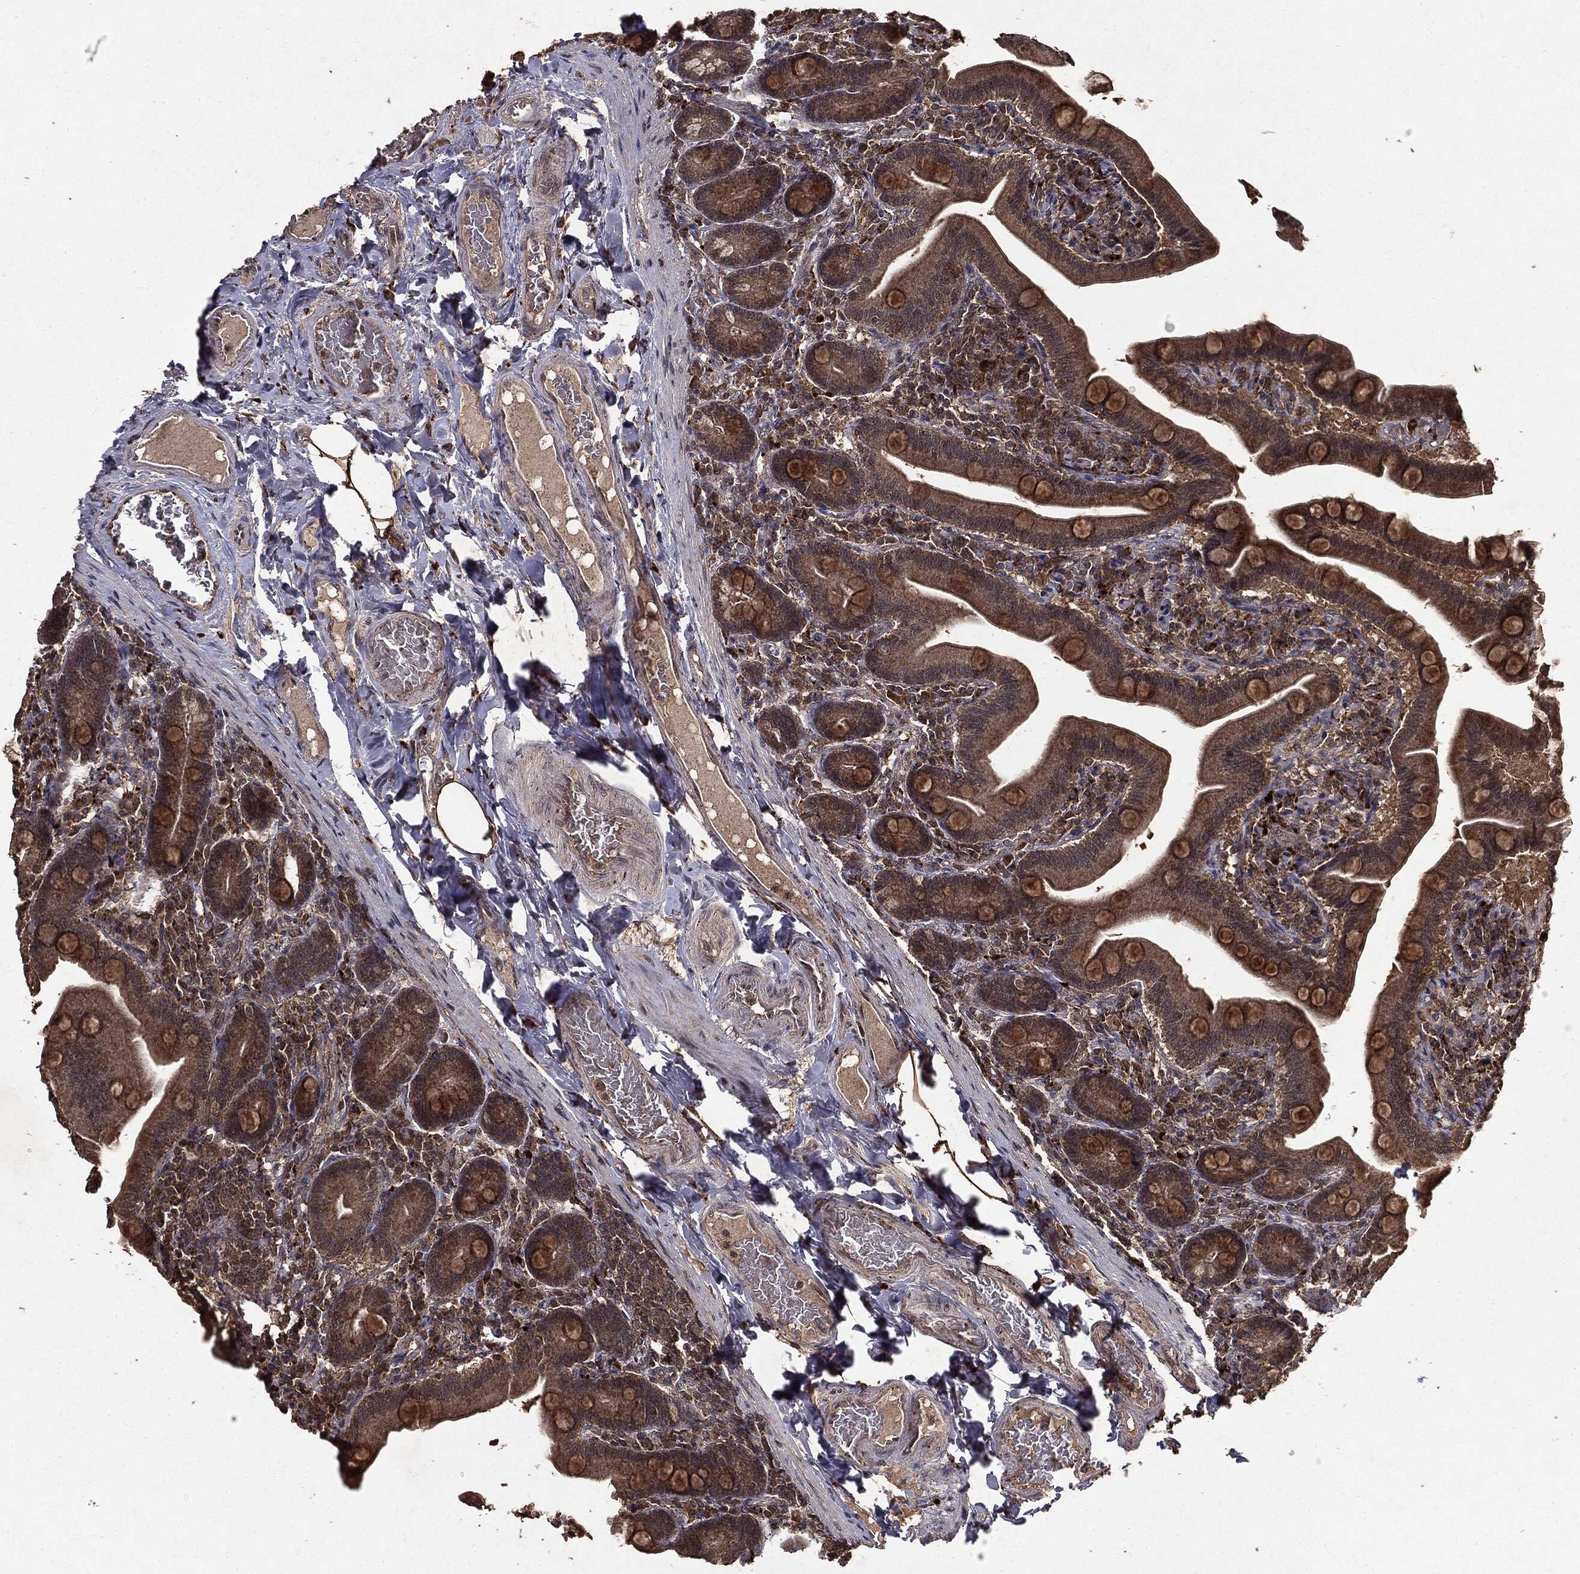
{"staining": {"intensity": "moderate", "quantity": ">75%", "location": "cytoplasmic/membranous"}, "tissue": "small intestine", "cell_type": "Glandular cells", "image_type": "normal", "snomed": [{"axis": "morphology", "description": "Normal tissue, NOS"}, {"axis": "topography", "description": "Small intestine"}], "caption": "Small intestine stained with a brown dye exhibits moderate cytoplasmic/membranous positive positivity in approximately >75% of glandular cells.", "gene": "MTOR", "patient": {"sex": "male", "age": 66}}